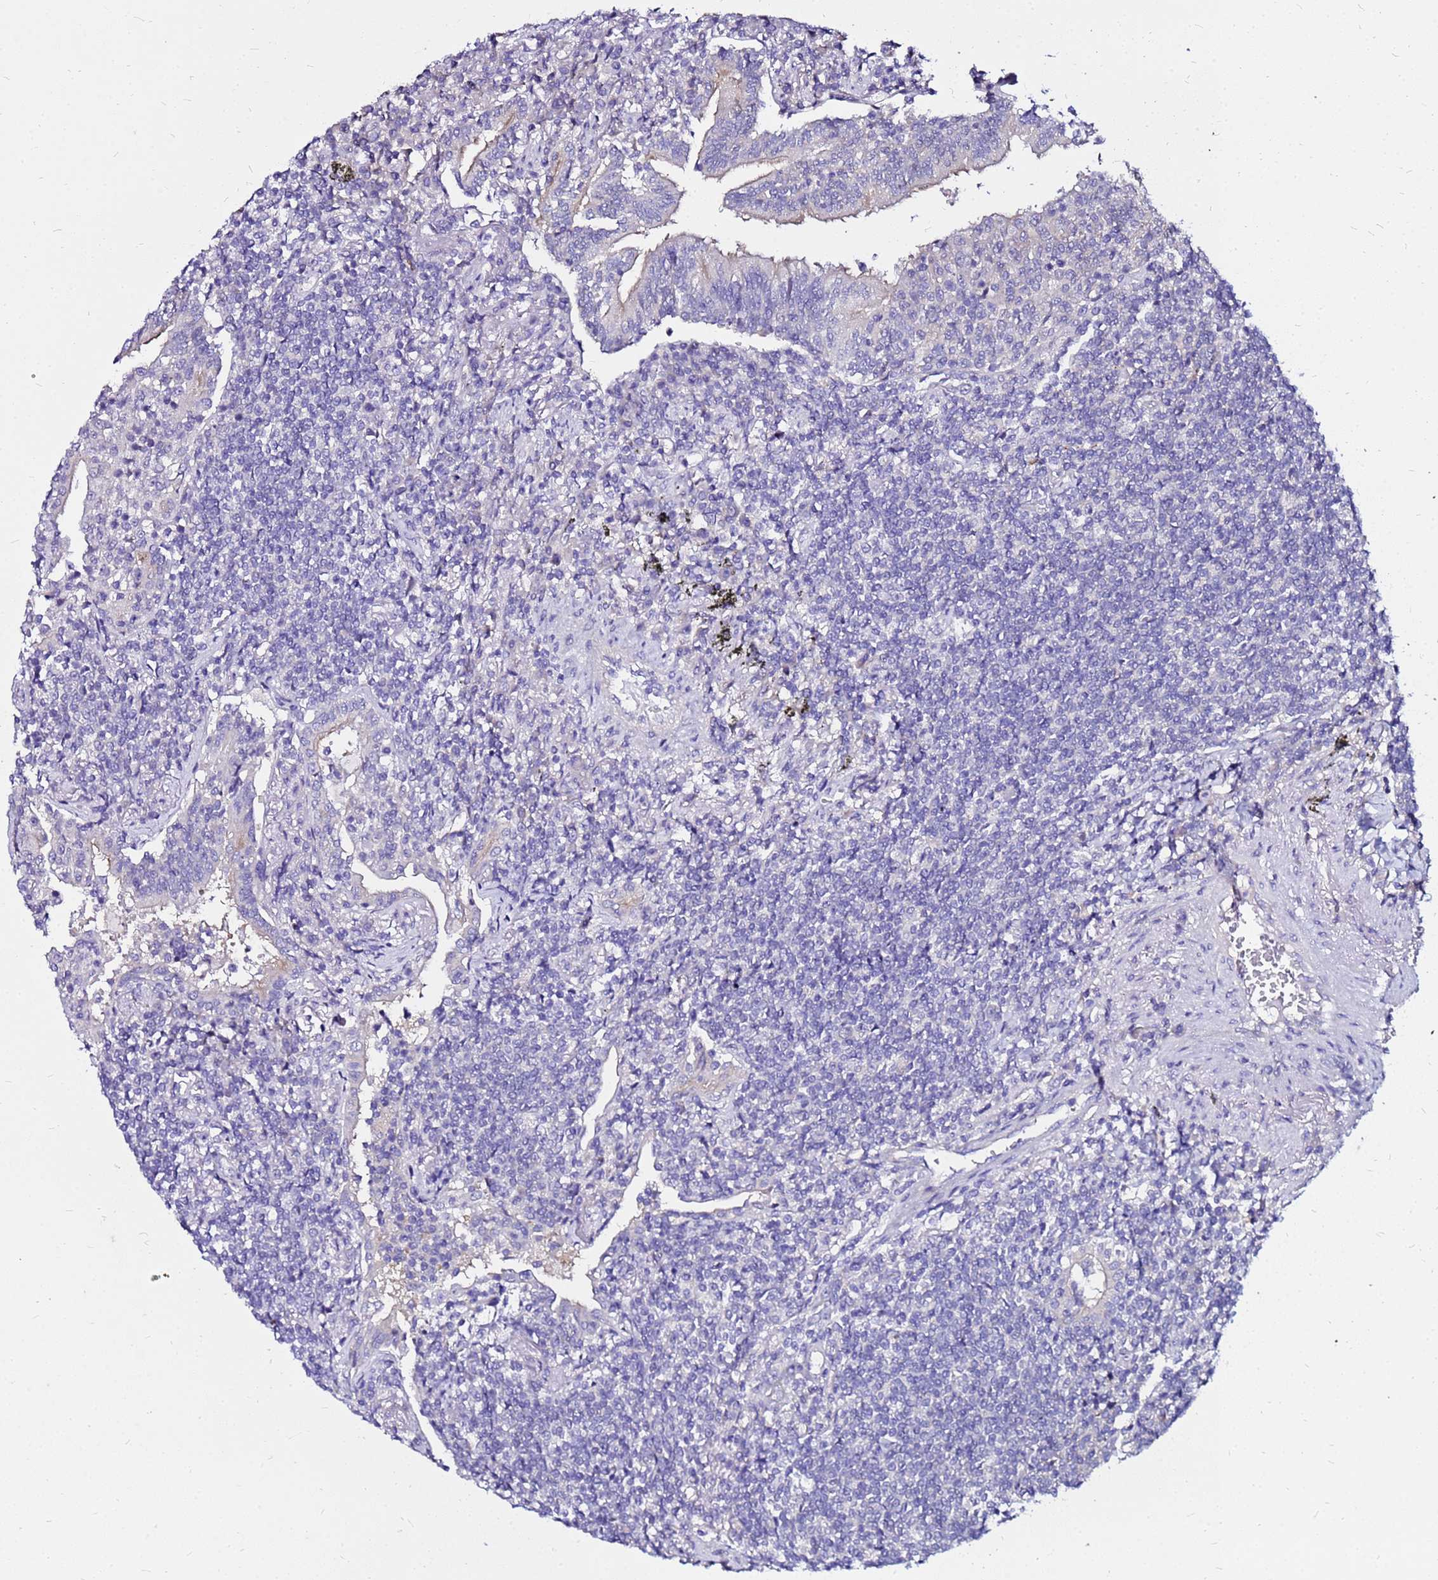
{"staining": {"intensity": "negative", "quantity": "none", "location": "none"}, "tissue": "lymphoma", "cell_type": "Tumor cells", "image_type": "cancer", "snomed": [{"axis": "morphology", "description": "Malignant lymphoma, non-Hodgkin's type, Low grade"}, {"axis": "topography", "description": "Lung"}], "caption": "Protein analysis of malignant lymphoma, non-Hodgkin's type (low-grade) exhibits no significant staining in tumor cells. (Stains: DAB immunohistochemistry (IHC) with hematoxylin counter stain, Microscopy: brightfield microscopy at high magnification).", "gene": "ARHGEF5", "patient": {"sex": "female", "age": 71}}